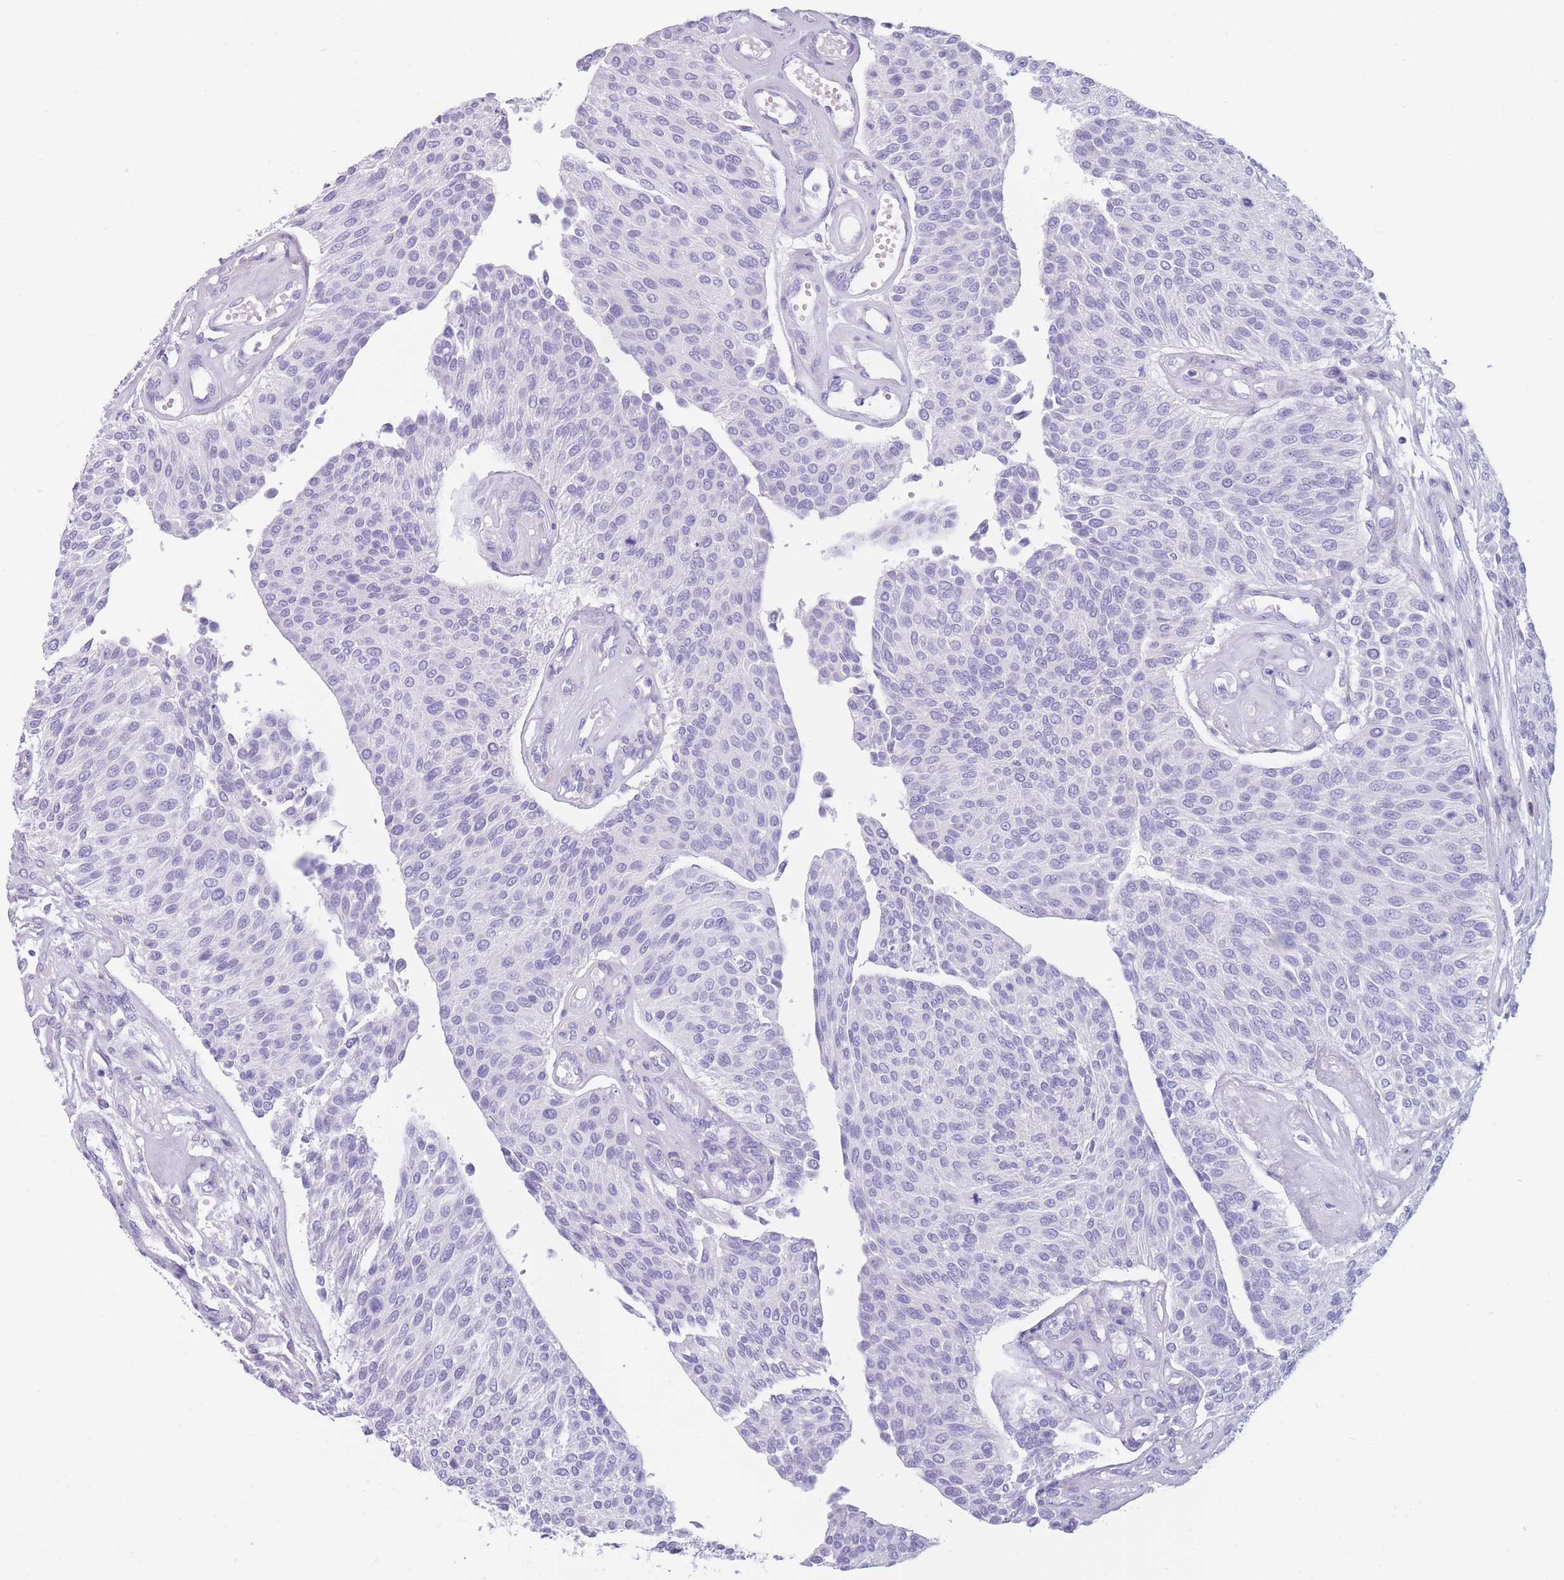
{"staining": {"intensity": "negative", "quantity": "none", "location": "none"}, "tissue": "urothelial cancer", "cell_type": "Tumor cells", "image_type": "cancer", "snomed": [{"axis": "morphology", "description": "Urothelial carcinoma, NOS"}, {"axis": "topography", "description": "Urinary bladder"}], "caption": "This is an immunohistochemistry (IHC) image of urothelial cancer. There is no expression in tumor cells.", "gene": "COL27A1", "patient": {"sex": "male", "age": 55}}